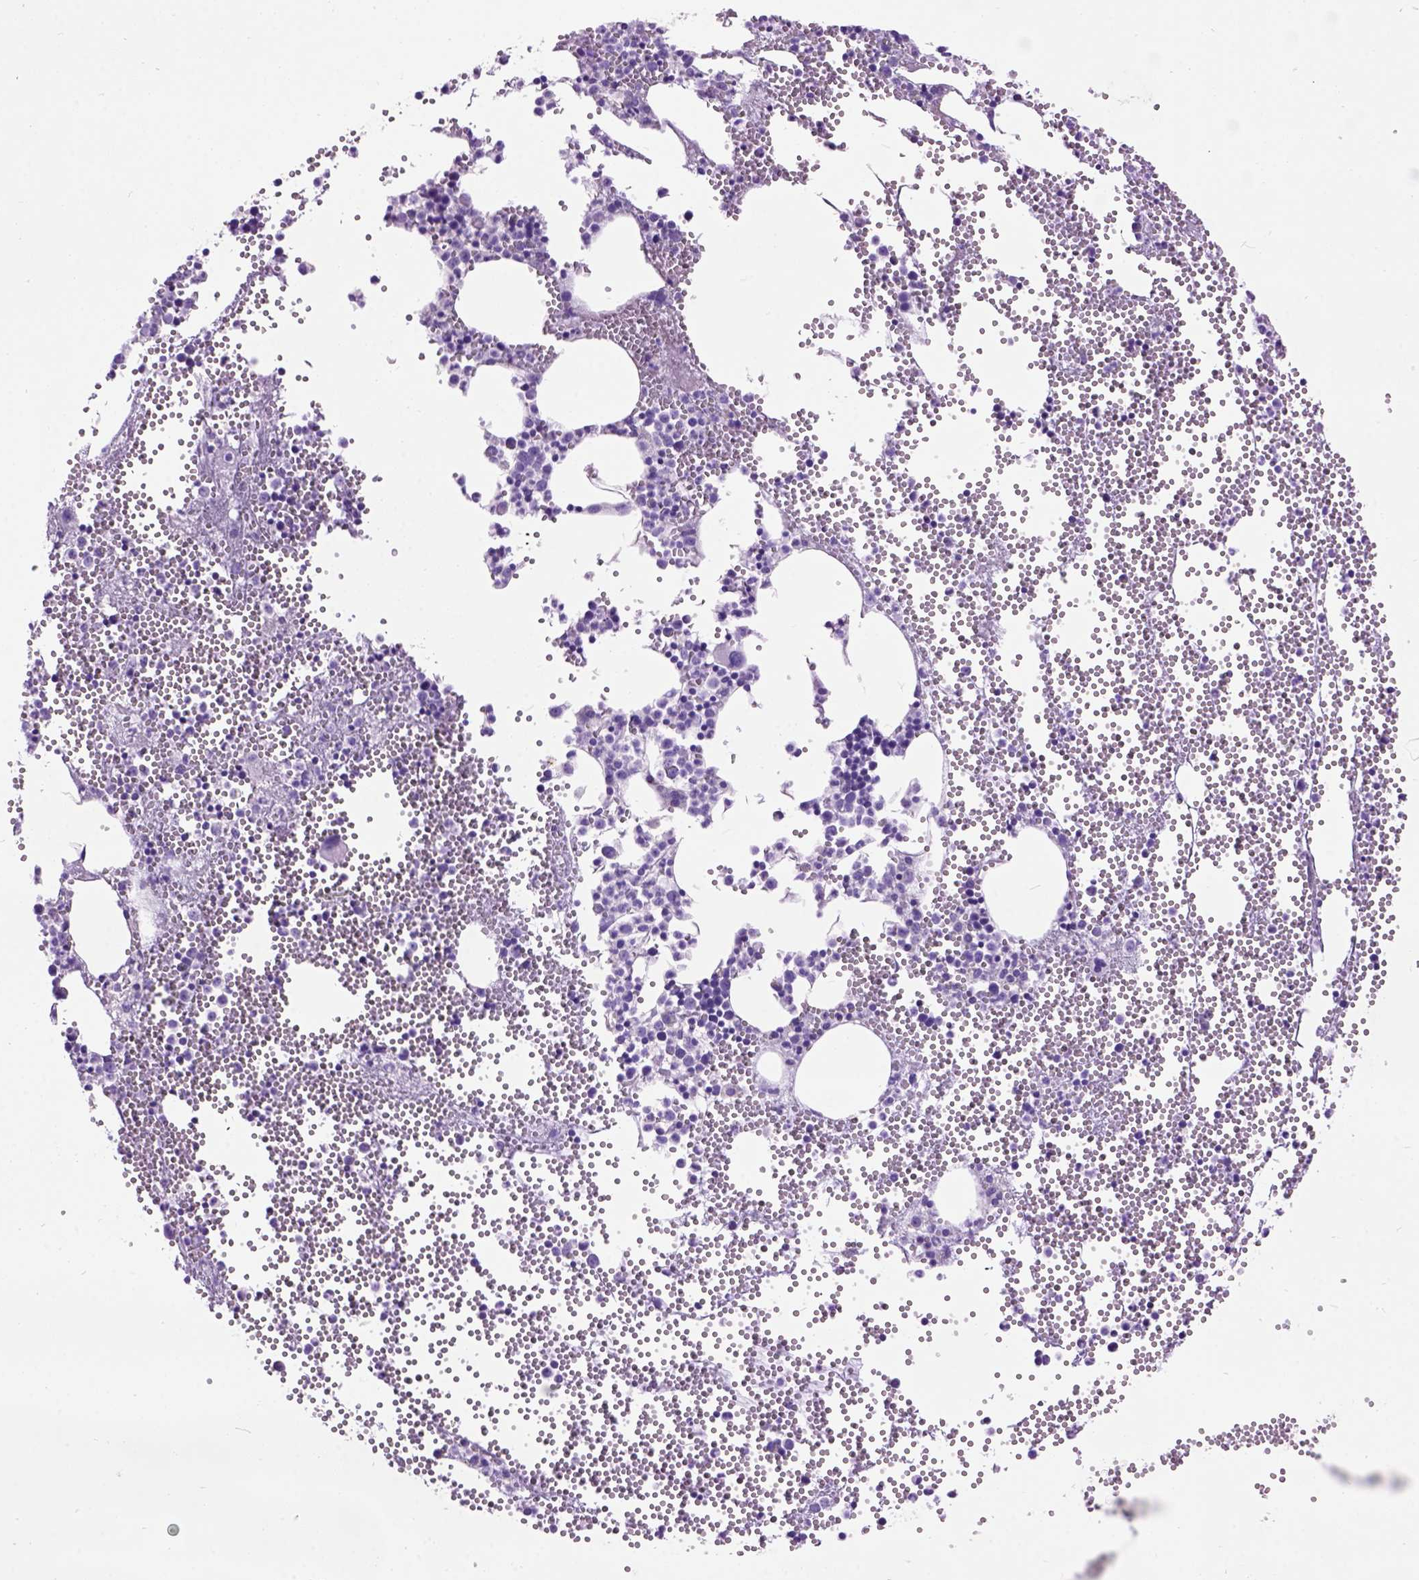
{"staining": {"intensity": "weak", "quantity": "<25%", "location": "cytoplasmic/membranous"}, "tissue": "bone marrow", "cell_type": "Hematopoietic cells", "image_type": "normal", "snomed": [{"axis": "morphology", "description": "Normal tissue, NOS"}, {"axis": "topography", "description": "Bone marrow"}], "caption": "Immunohistochemical staining of benign bone marrow reveals no significant expression in hematopoietic cells.", "gene": "MAPT", "patient": {"sex": "male", "age": 89}}